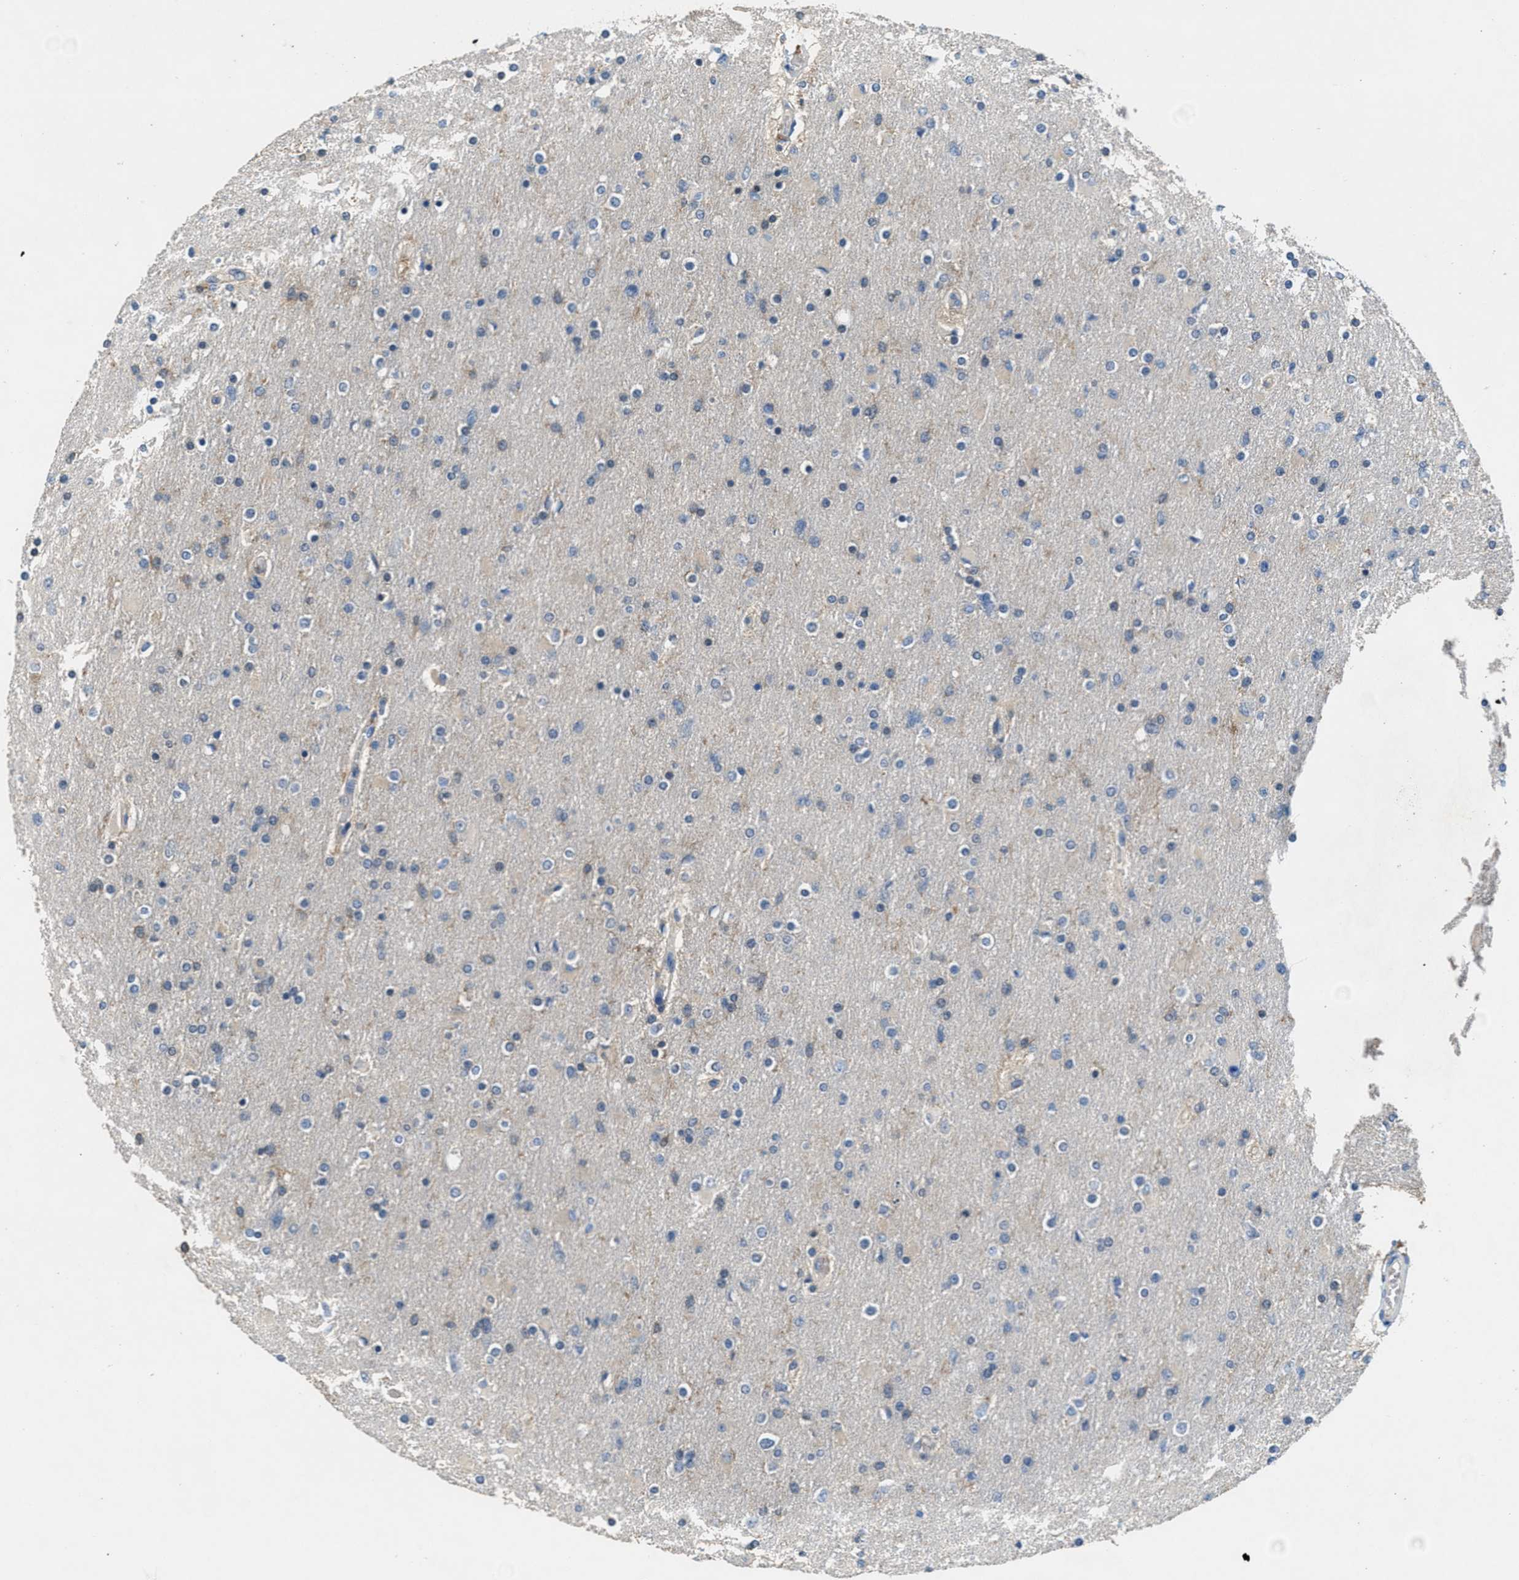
{"staining": {"intensity": "negative", "quantity": "none", "location": "none"}, "tissue": "glioma", "cell_type": "Tumor cells", "image_type": "cancer", "snomed": [{"axis": "morphology", "description": "Glioma, malignant, High grade"}, {"axis": "topography", "description": "Cerebral cortex"}], "caption": "Immunohistochemical staining of glioma displays no significant staining in tumor cells.", "gene": "DGKE", "patient": {"sex": "female", "age": 36}}